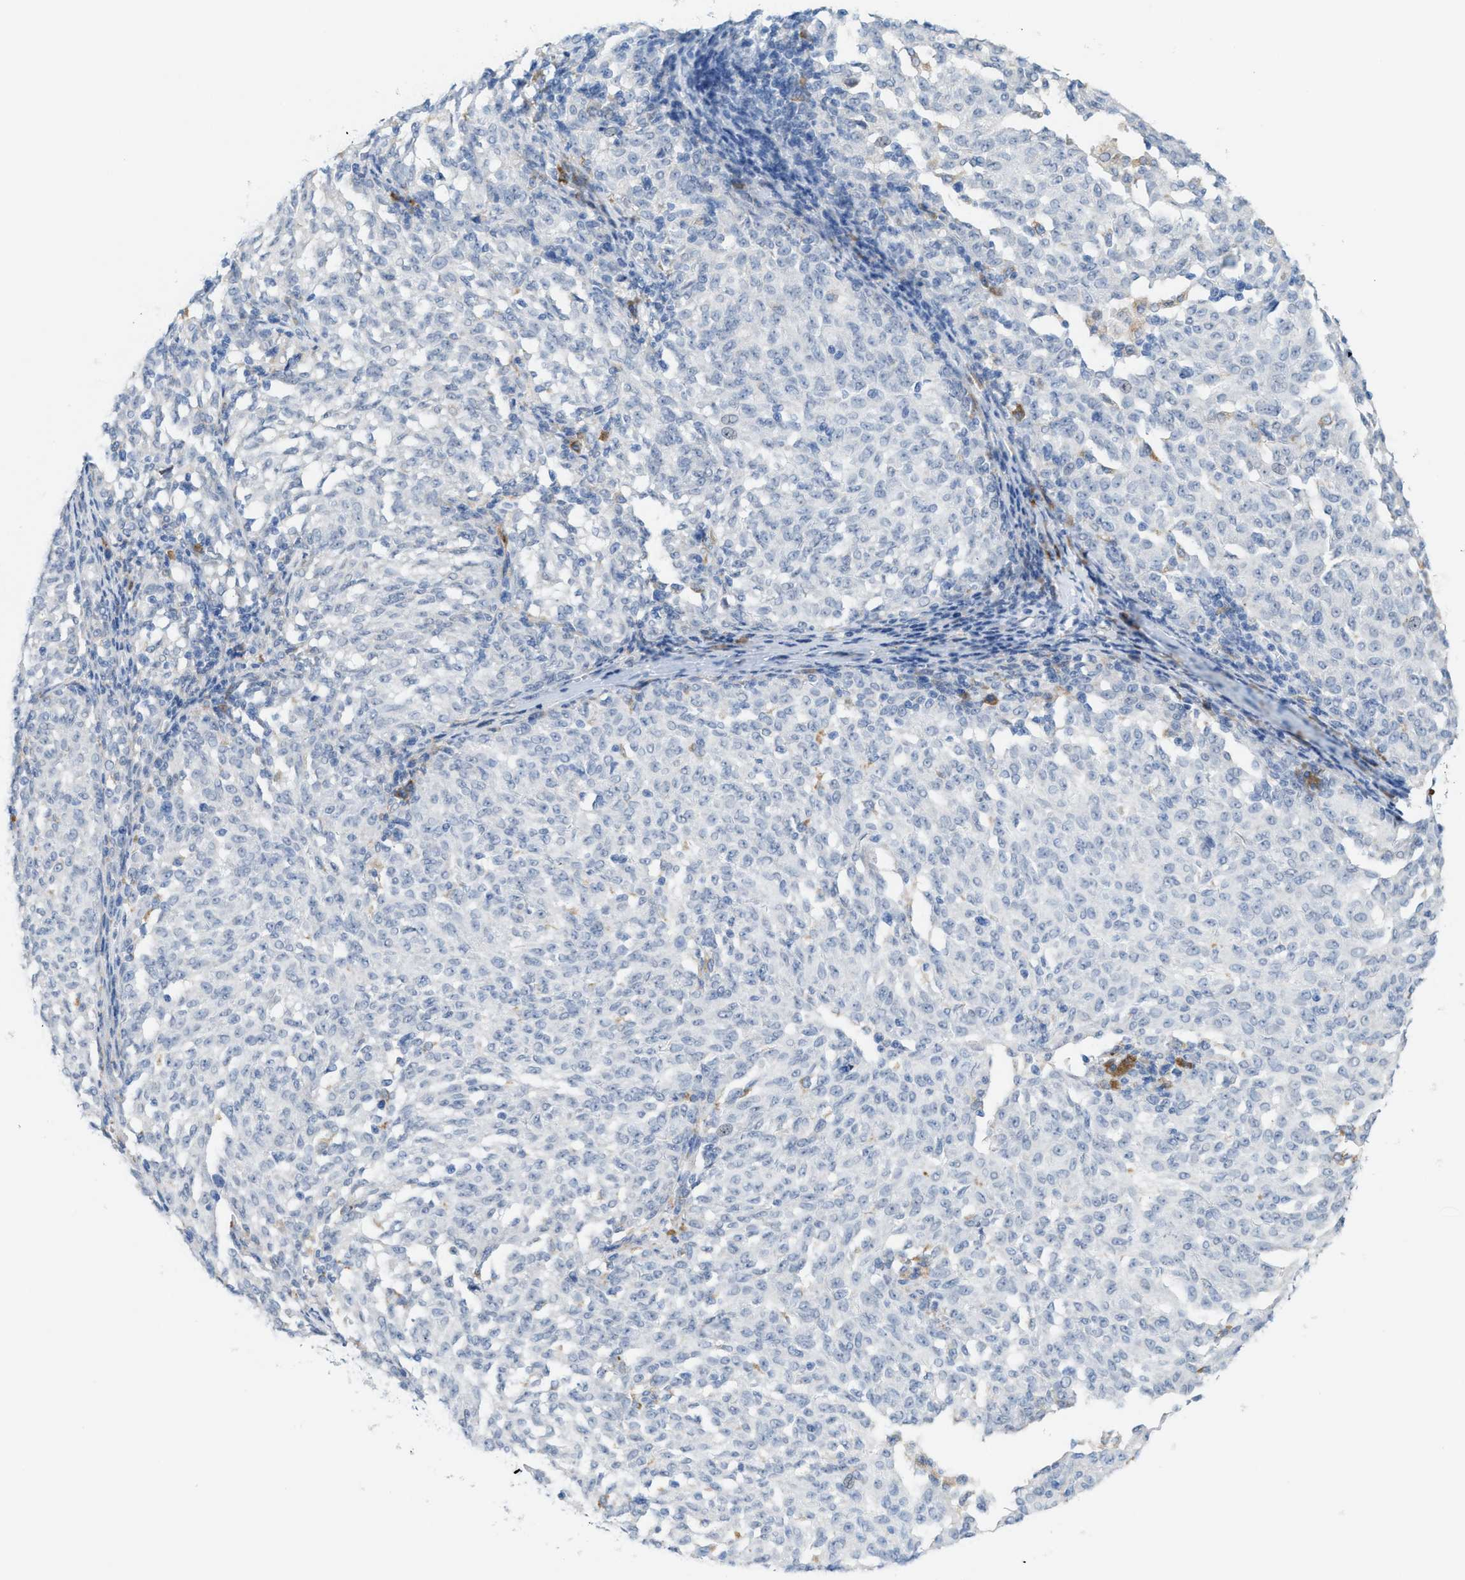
{"staining": {"intensity": "negative", "quantity": "none", "location": "none"}, "tissue": "melanoma", "cell_type": "Tumor cells", "image_type": "cancer", "snomed": [{"axis": "morphology", "description": "Malignant melanoma, NOS"}, {"axis": "topography", "description": "Skin"}], "caption": "High power microscopy histopathology image of an immunohistochemistry (IHC) photomicrograph of melanoma, revealing no significant positivity in tumor cells. (Stains: DAB immunohistochemistry with hematoxylin counter stain, Microscopy: brightfield microscopy at high magnification).", "gene": "KIFC3", "patient": {"sex": "female", "age": 72}}